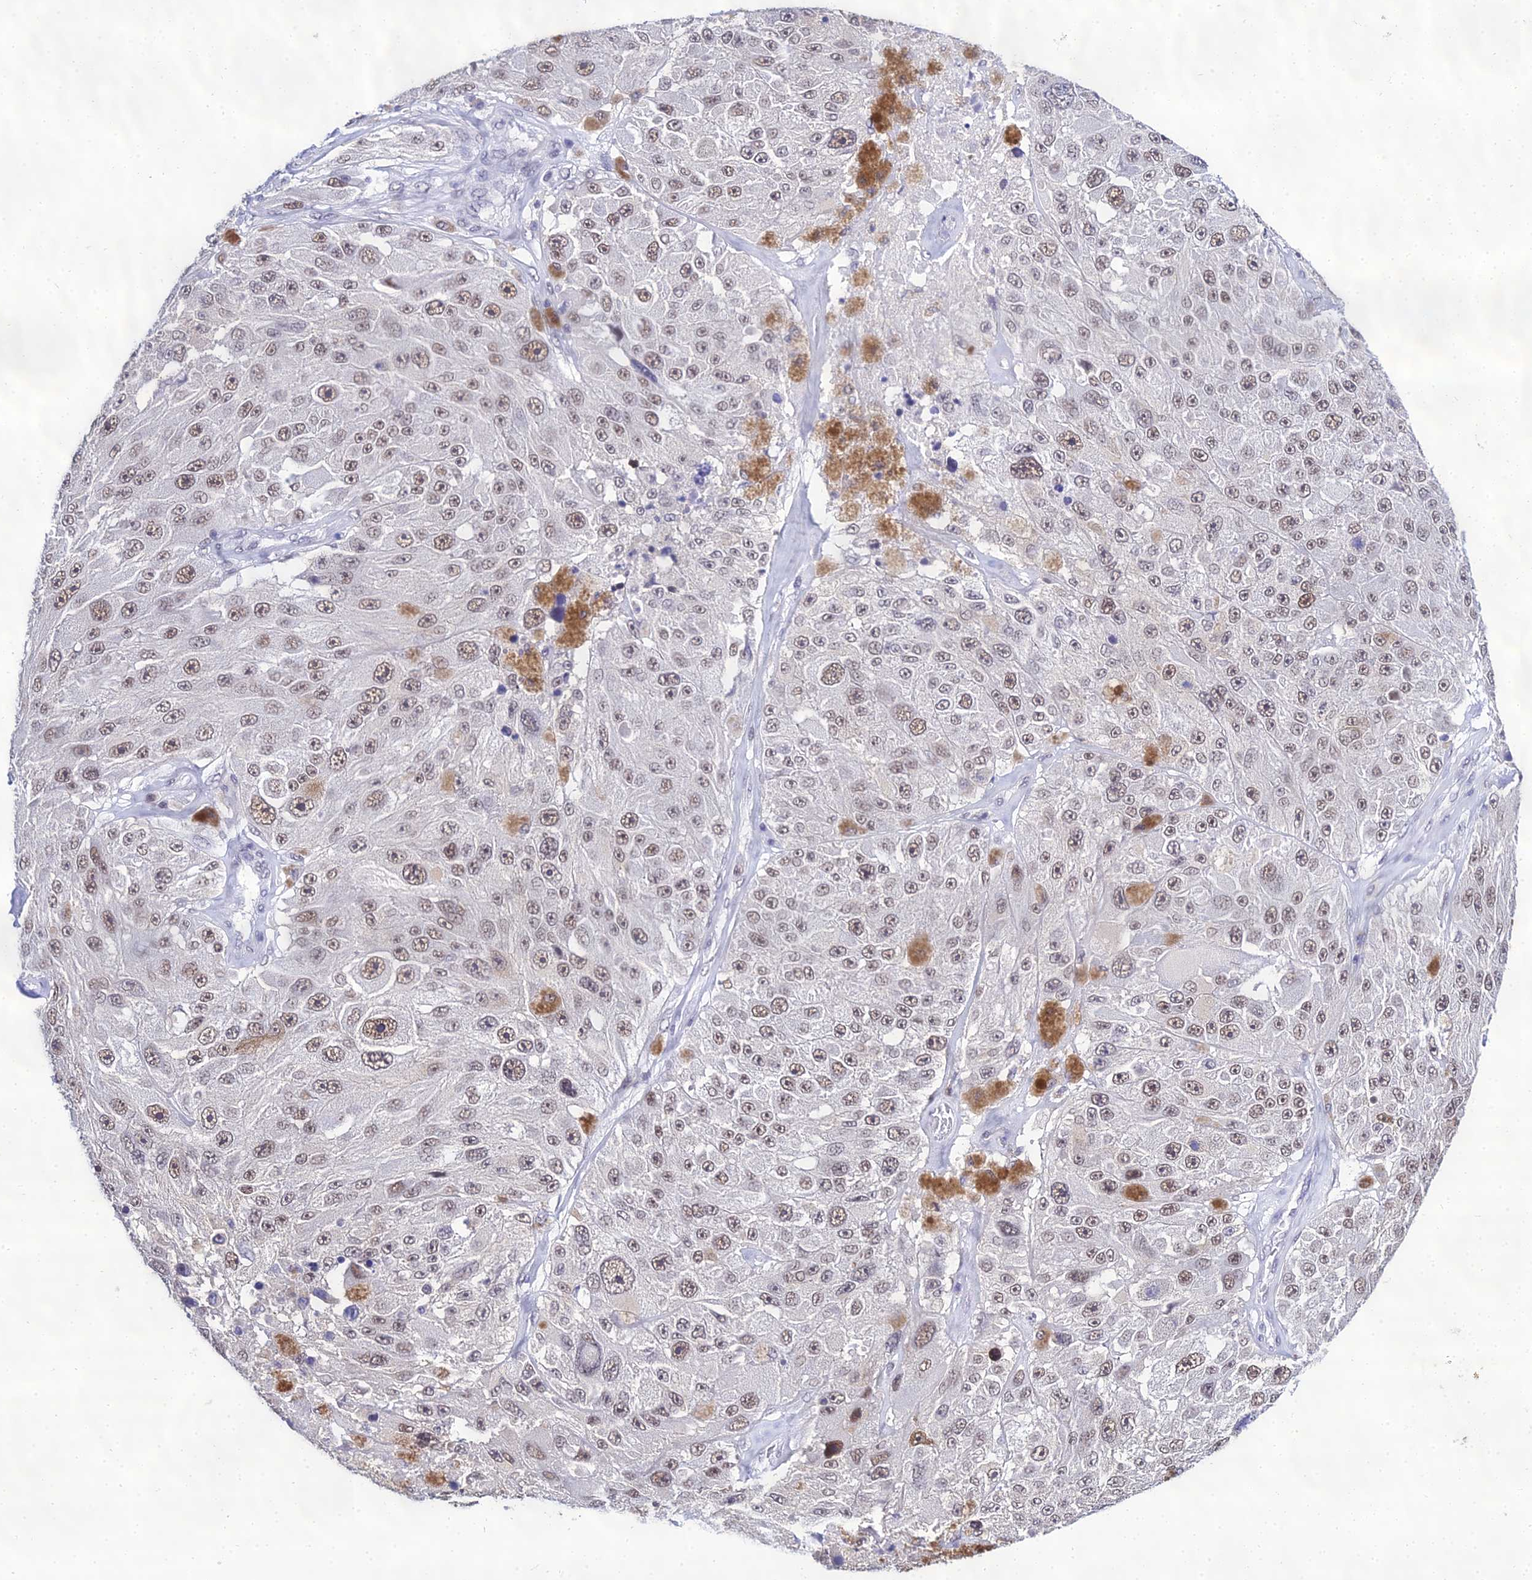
{"staining": {"intensity": "moderate", "quantity": ">75%", "location": "nuclear"}, "tissue": "melanoma", "cell_type": "Tumor cells", "image_type": "cancer", "snomed": [{"axis": "morphology", "description": "Malignant melanoma, Metastatic site"}, {"axis": "topography", "description": "Lymph node"}], "caption": "DAB immunohistochemical staining of melanoma displays moderate nuclear protein expression in about >75% of tumor cells.", "gene": "PPP4R2", "patient": {"sex": "male", "age": 62}}